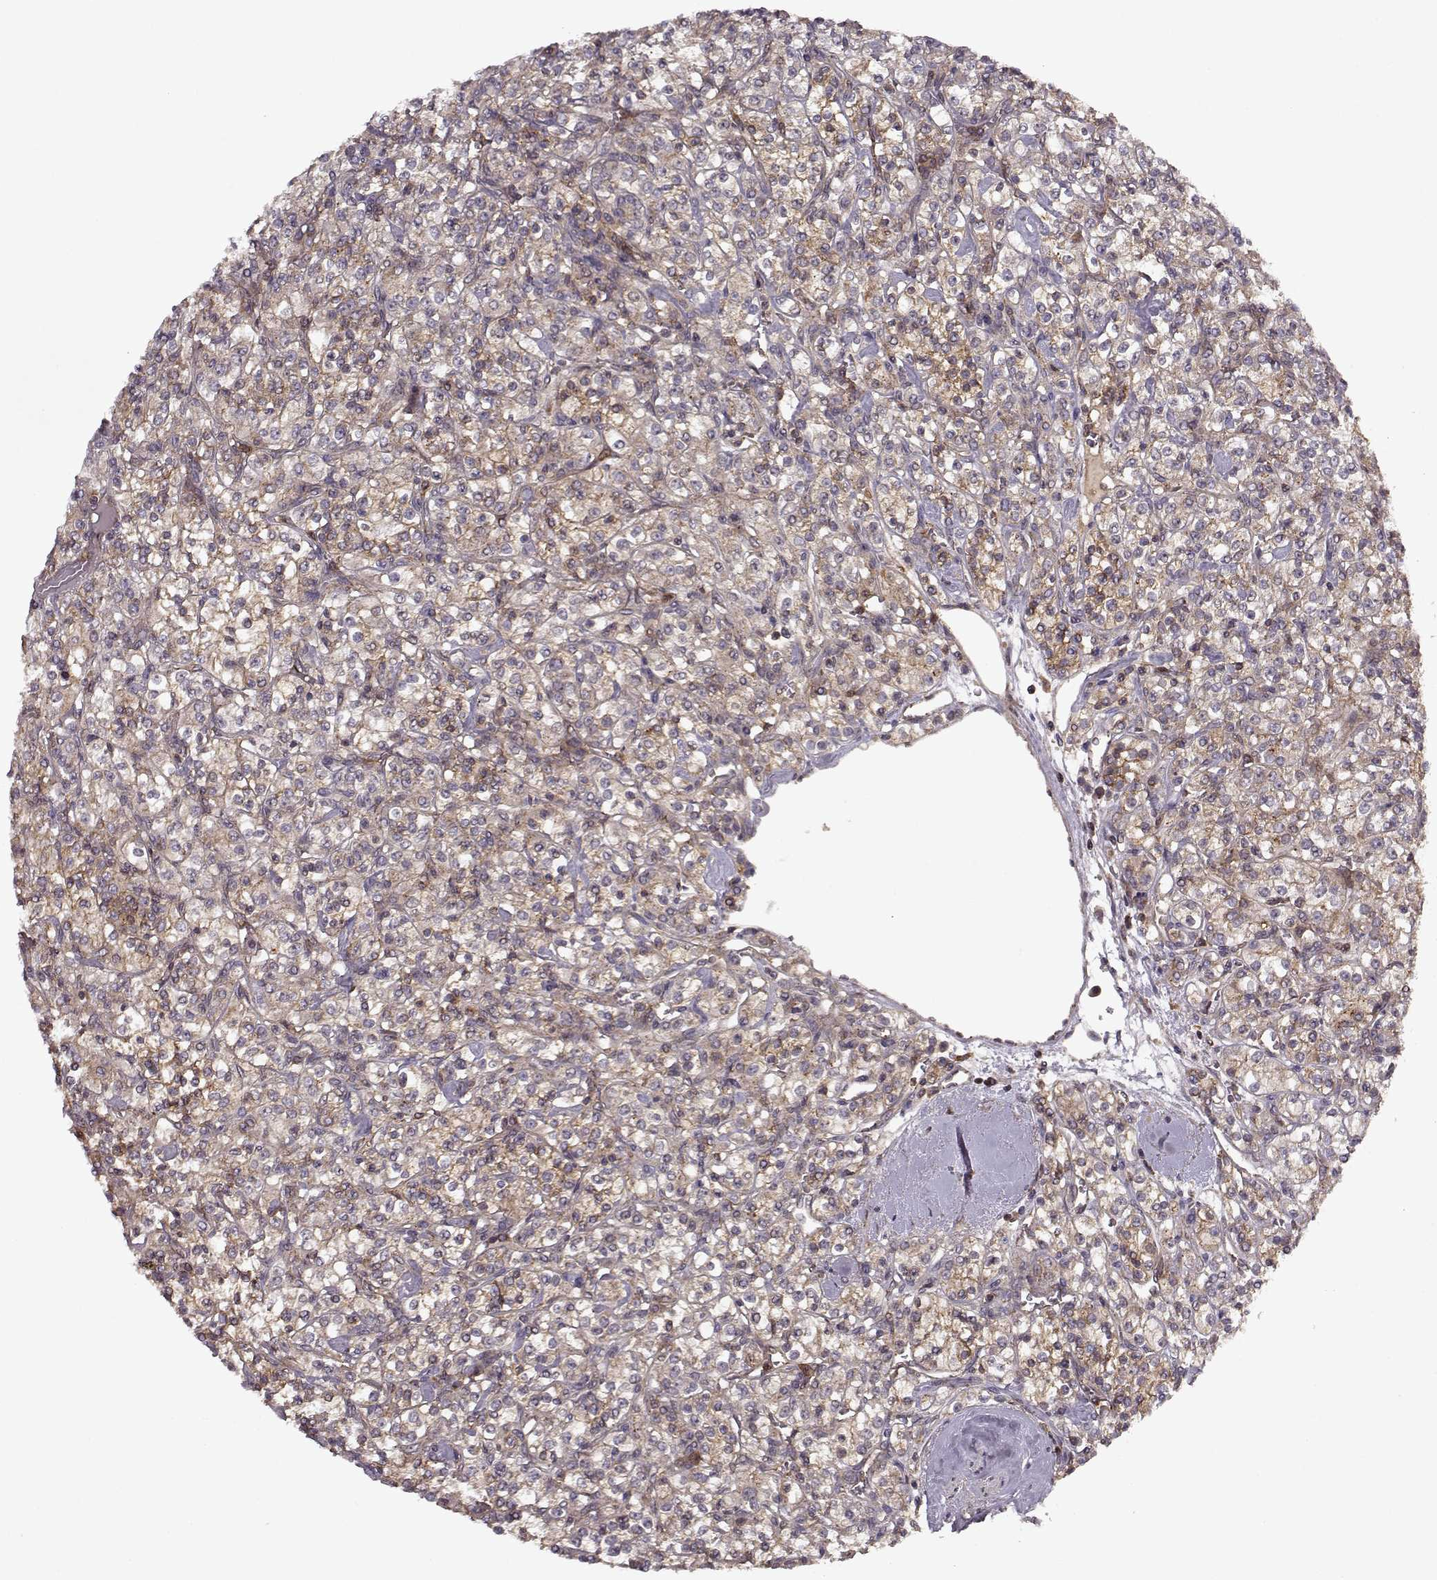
{"staining": {"intensity": "weak", "quantity": ">75%", "location": "cytoplasmic/membranous"}, "tissue": "renal cancer", "cell_type": "Tumor cells", "image_type": "cancer", "snomed": [{"axis": "morphology", "description": "Adenocarcinoma, NOS"}, {"axis": "topography", "description": "Kidney"}], "caption": "DAB (3,3'-diaminobenzidine) immunohistochemical staining of human renal adenocarcinoma exhibits weak cytoplasmic/membranous protein staining in about >75% of tumor cells. (Brightfield microscopy of DAB IHC at high magnification).", "gene": "IFRD2", "patient": {"sex": "male", "age": 77}}